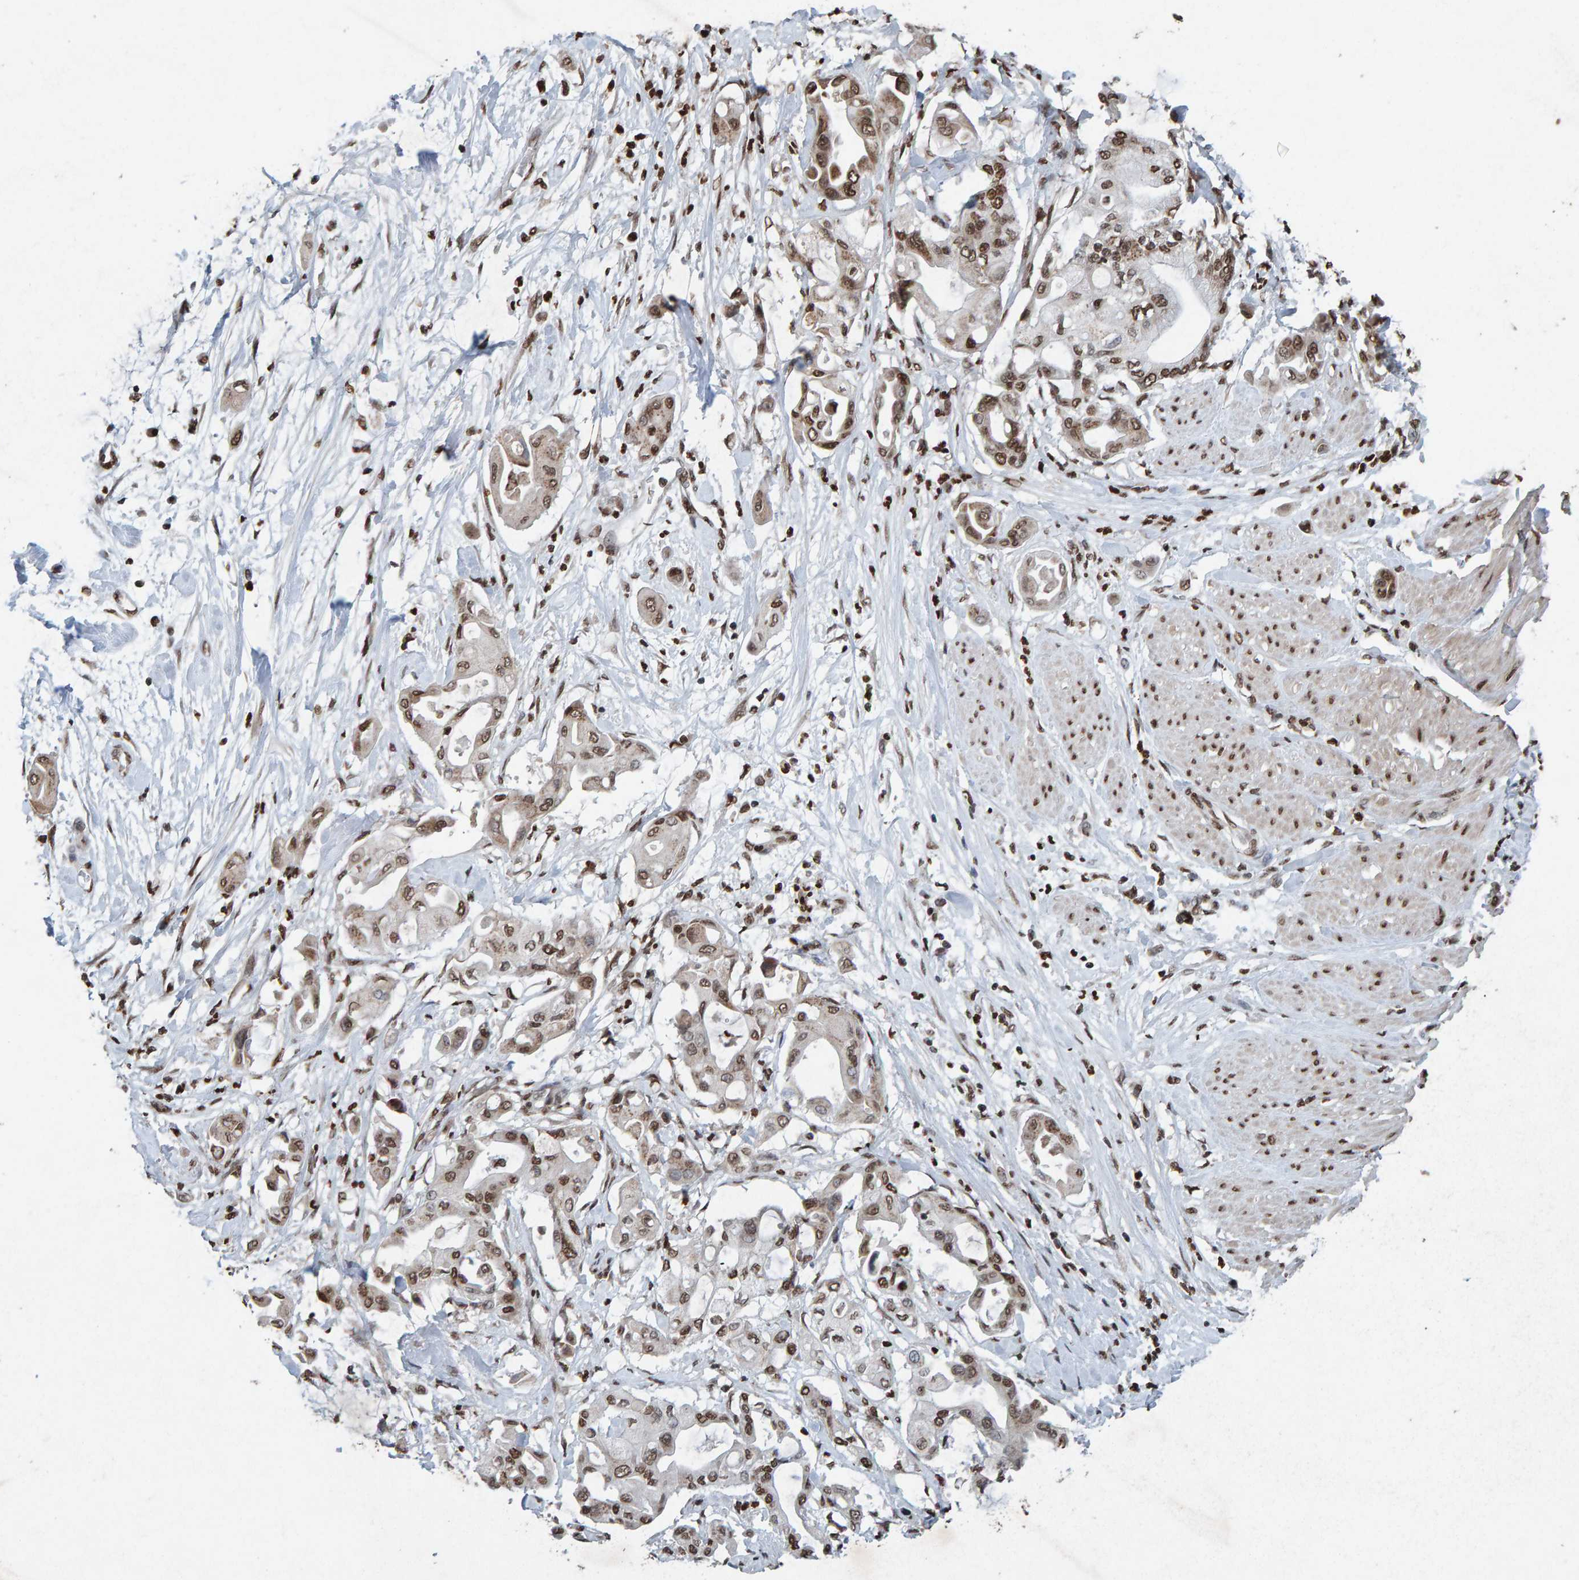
{"staining": {"intensity": "moderate", "quantity": ">75%", "location": "nuclear"}, "tissue": "pancreatic cancer", "cell_type": "Tumor cells", "image_type": "cancer", "snomed": [{"axis": "morphology", "description": "Adenocarcinoma, NOS"}, {"axis": "morphology", "description": "Adenocarcinoma, metastatic, NOS"}, {"axis": "topography", "description": "Lymph node"}, {"axis": "topography", "description": "Pancreas"}, {"axis": "topography", "description": "Duodenum"}], "caption": "This micrograph demonstrates immunohistochemistry staining of human pancreatic cancer (adenocarcinoma), with medium moderate nuclear positivity in approximately >75% of tumor cells.", "gene": "H2AZ1", "patient": {"sex": "female", "age": 64}}